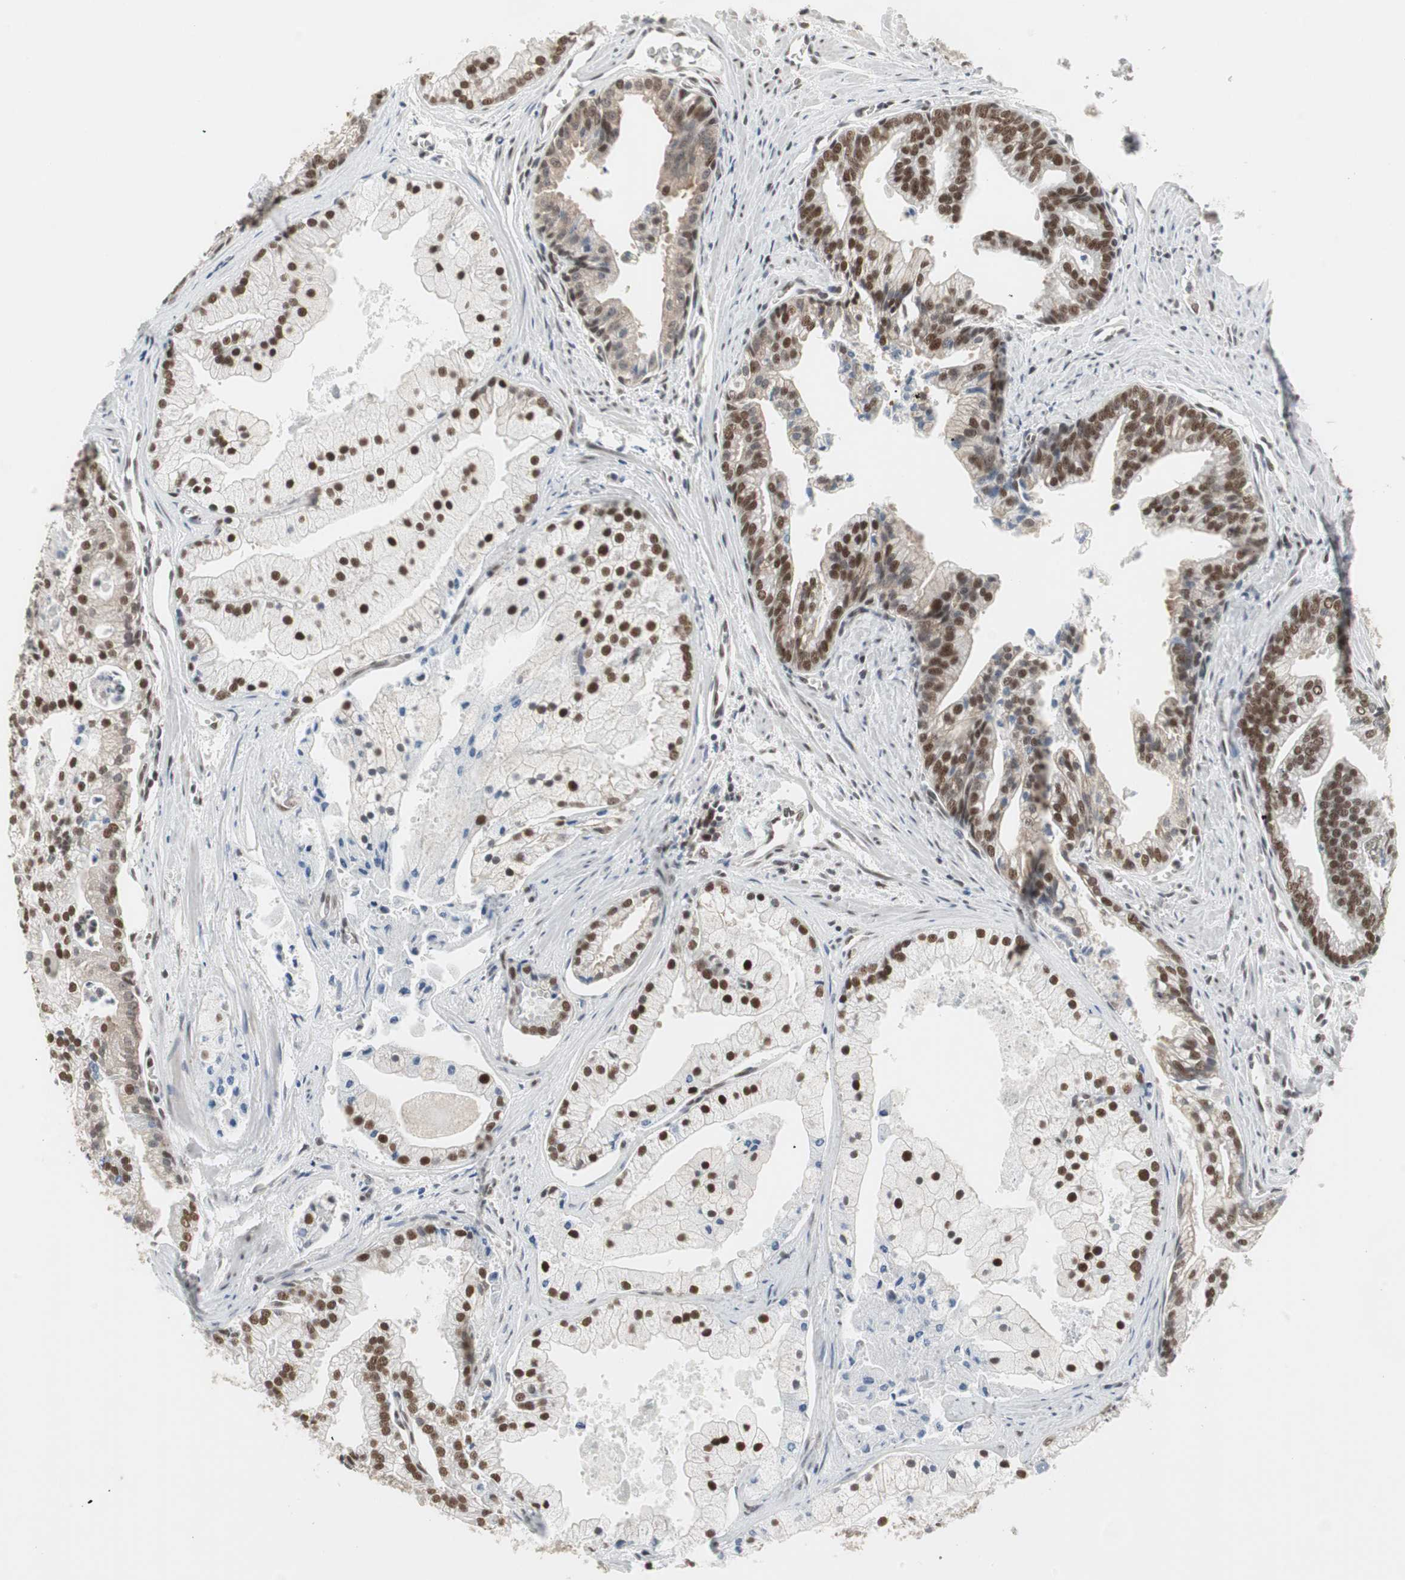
{"staining": {"intensity": "strong", "quantity": ">75%", "location": "nuclear"}, "tissue": "prostate cancer", "cell_type": "Tumor cells", "image_type": "cancer", "snomed": [{"axis": "morphology", "description": "Adenocarcinoma, High grade"}, {"axis": "topography", "description": "Prostate"}], "caption": "High-magnification brightfield microscopy of adenocarcinoma (high-grade) (prostate) stained with DAB (brown) and counterstained with hematoxylin (blue). tumor cells exhibit strong nuclear expression is appreciated in approximately>75% of cells. The staining is performed using DAB (3,3'-diaminobenzidine) brown chromogen to label protein expression. The nuclei are counter-stained blue using hematoxylin.", "gene": "RTF1", "patient": {"sex": "male", "age": 67}}